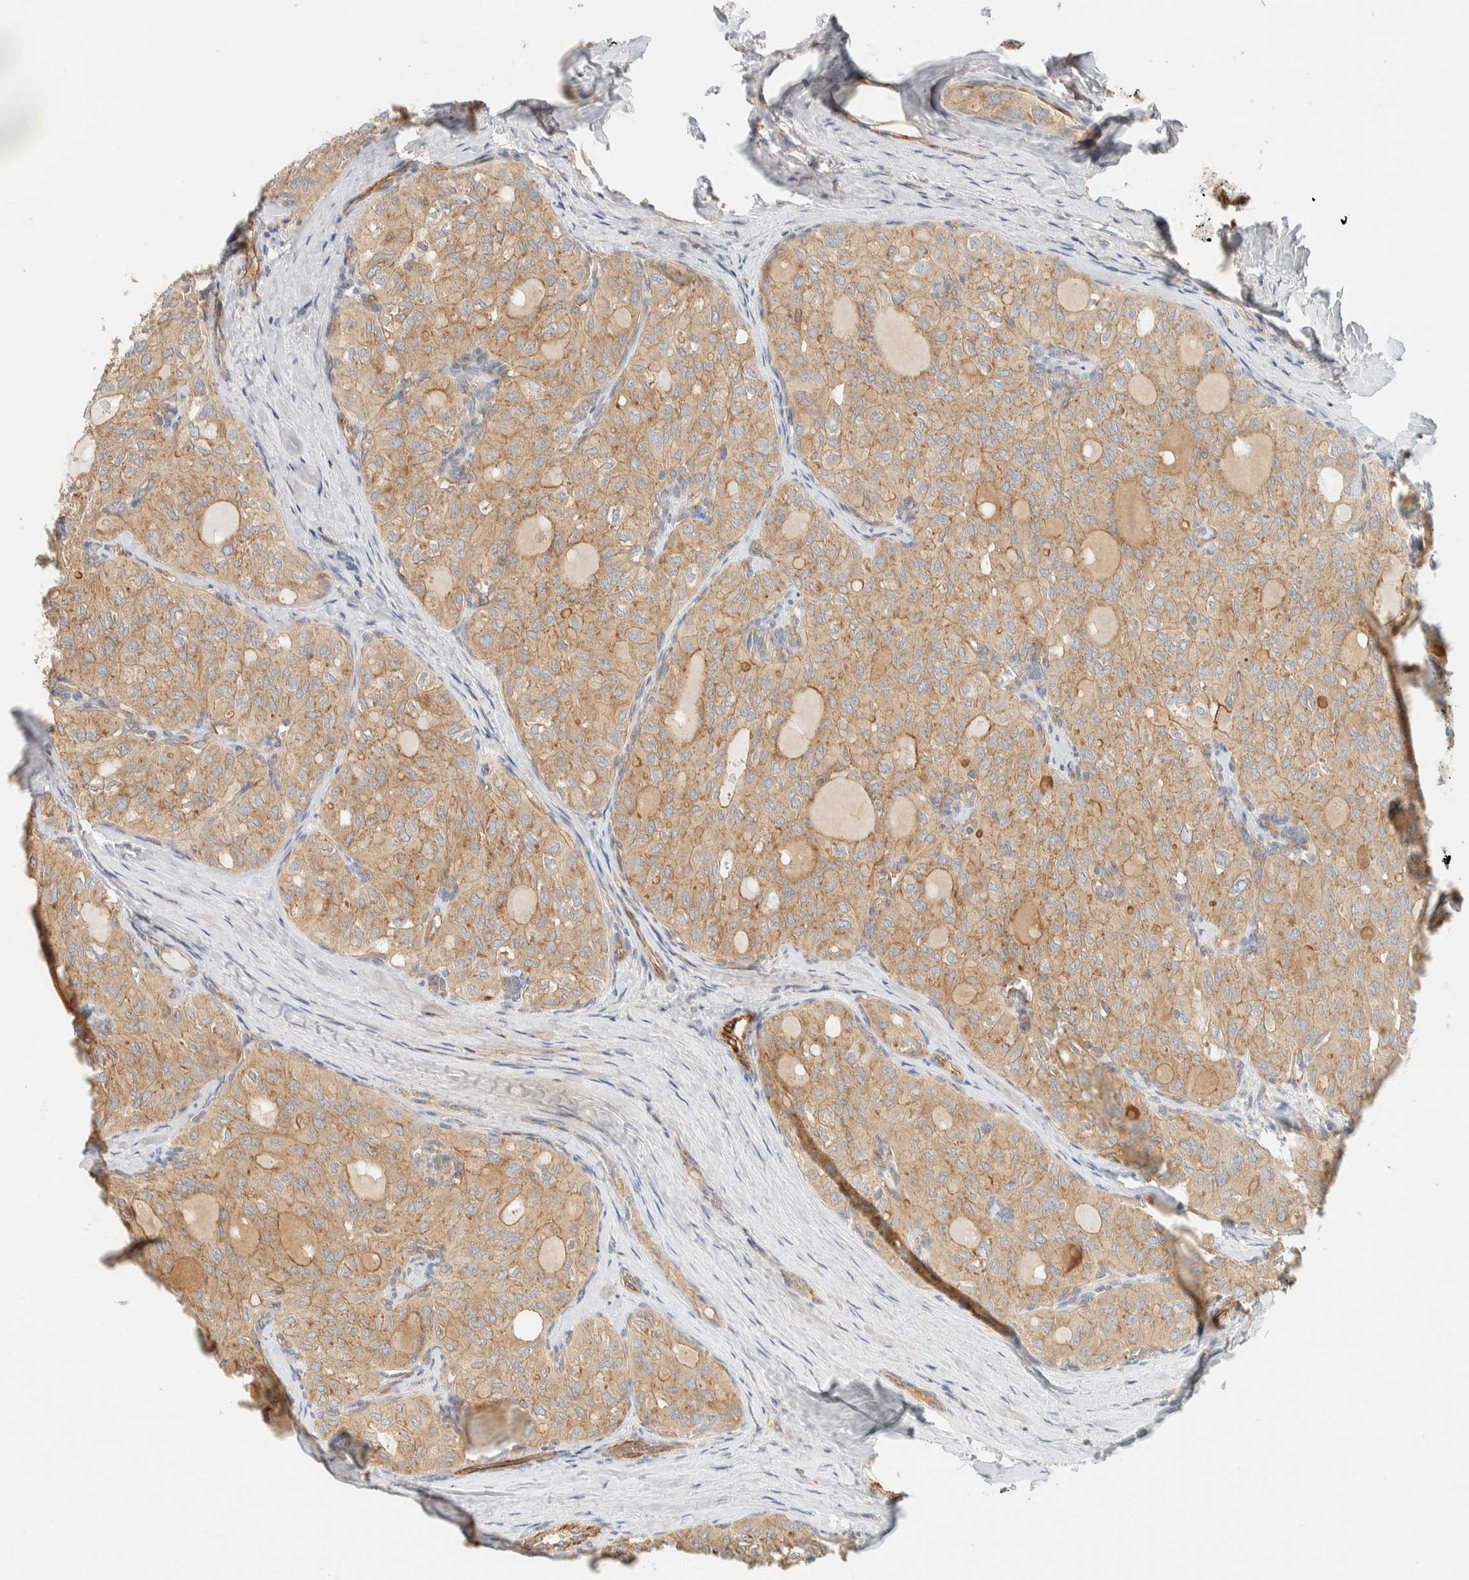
{"staining": {"intensity": "weak", "quantity": ">75%", "location": "cytoplasmic/membranous"}, "tissue": "thyroid cancer", "cell_type": "Tumor cells", "image_type": "cancer", "snomed": [{"axis": "morphology", "description": "Follicular adenoma carcinoma, NOS"}, {"axis": "topography", "description": "Thyroid gland"}], "caption": "Weak cytoplasmic/membranous staining is appreciated in about >75% of tumor cells in follicular adenoma carcinoma (thyroid). The staining is performed using DAB brown chromogen to label protein expression. The nuclei are counter-stained blue using hematoxylin.", "gene": "LIMA1", "patient": {"sex": "male", "age": 75}}